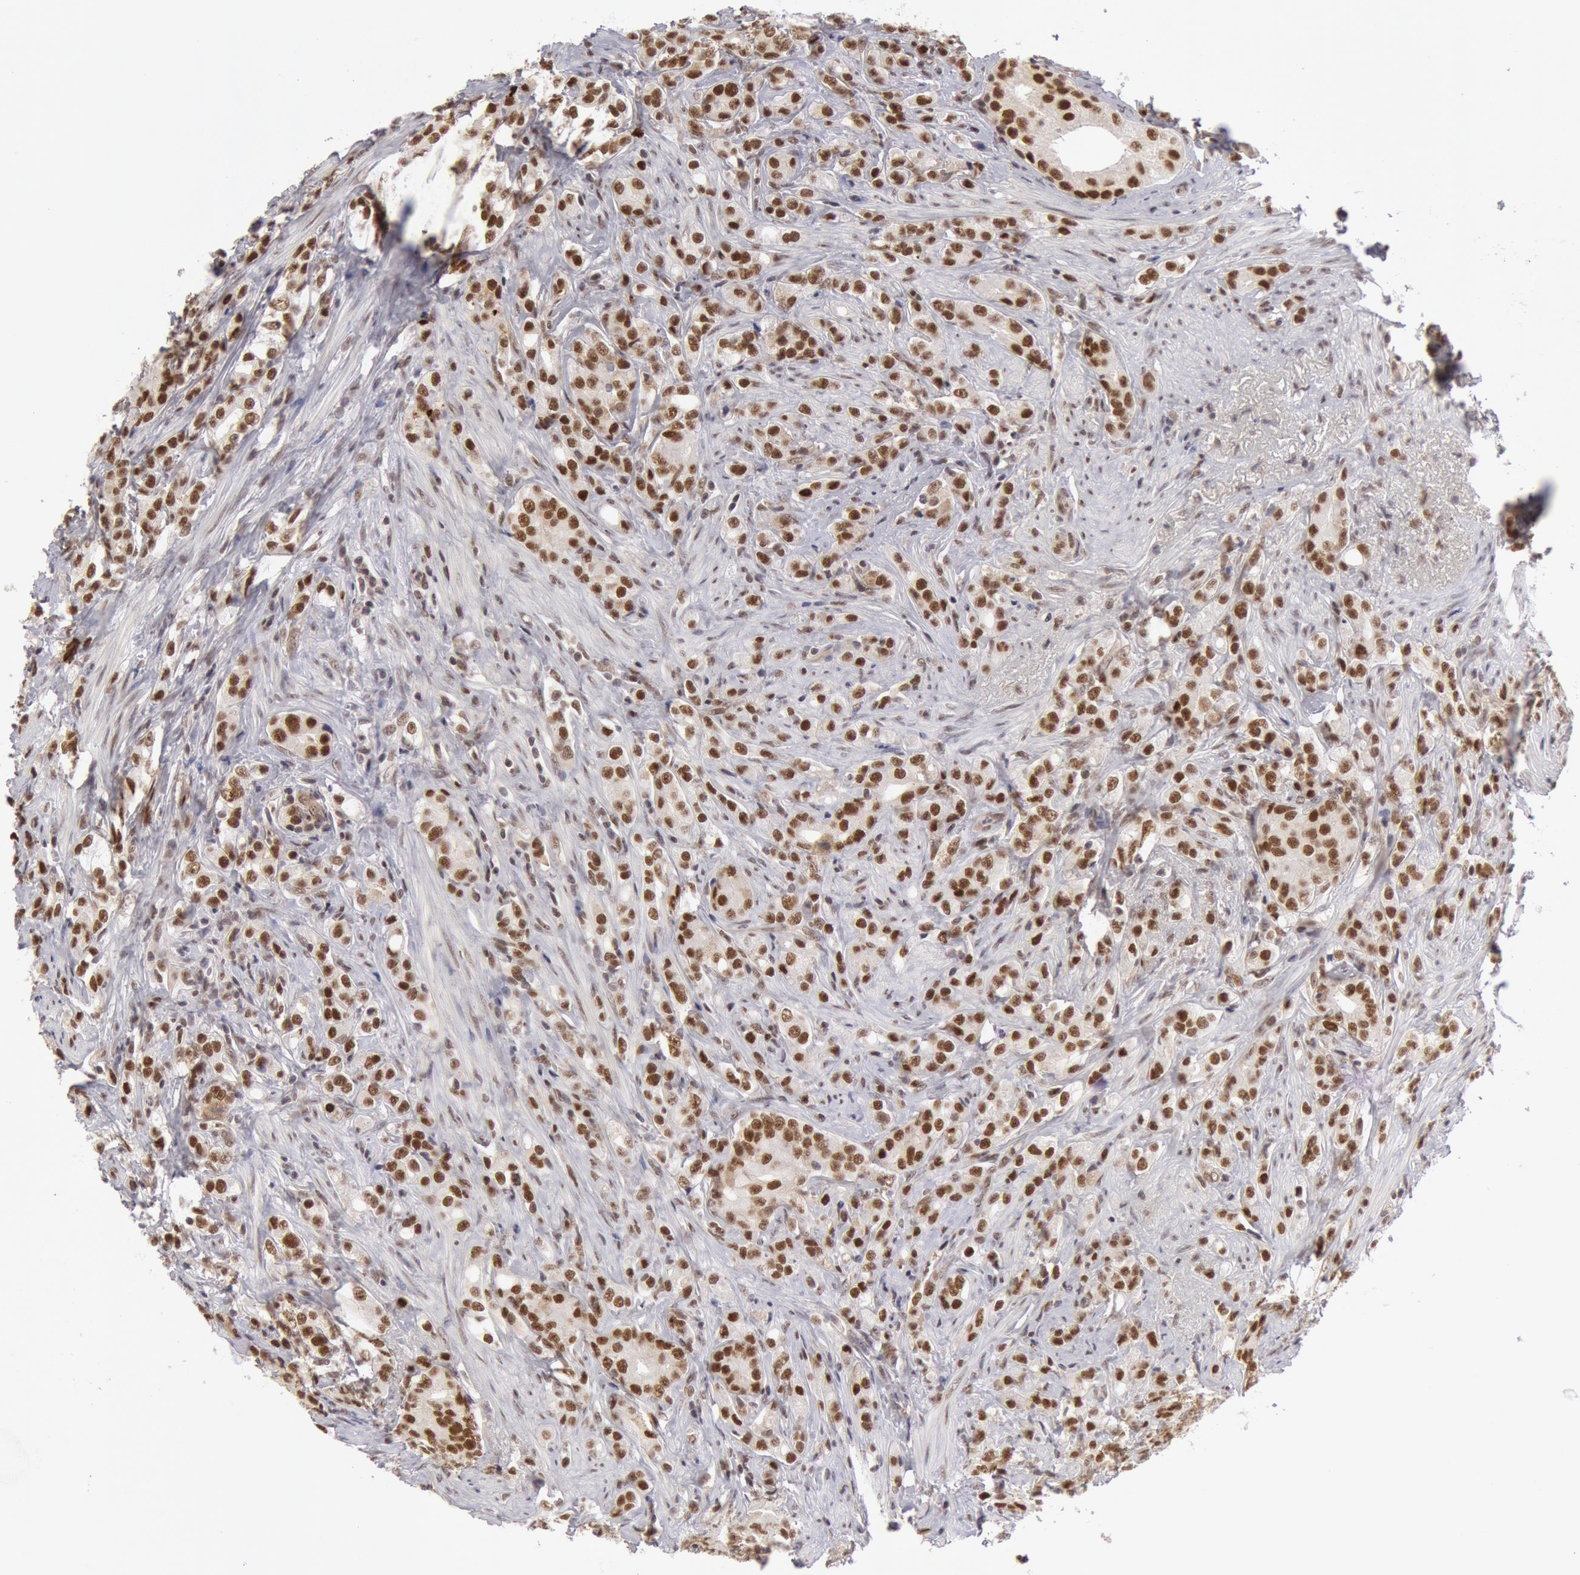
{"staining": {"intensity": "strong", "quantity": ">75%", "location": "nuclear"}, "tissue": "prostate cancer", "cell_type": "Tumor cells", "image_type": "cancer", "snomed": [{"axis": "morphology", "description": "Adenocarcinoma, Medium grade"}, {"axis": "topography", "description": "Prostate"}], "caption": "Immunohistochemistry of medium-grade adenocarcinoma (prostate) shows high levels of strong nuclear positivity in approximately >75% of tumor cells. (IHC, brightfield microscopy, high magnification).", "gene": "PPP4R3B", "patient": {"sex": "male", "age": 59}}